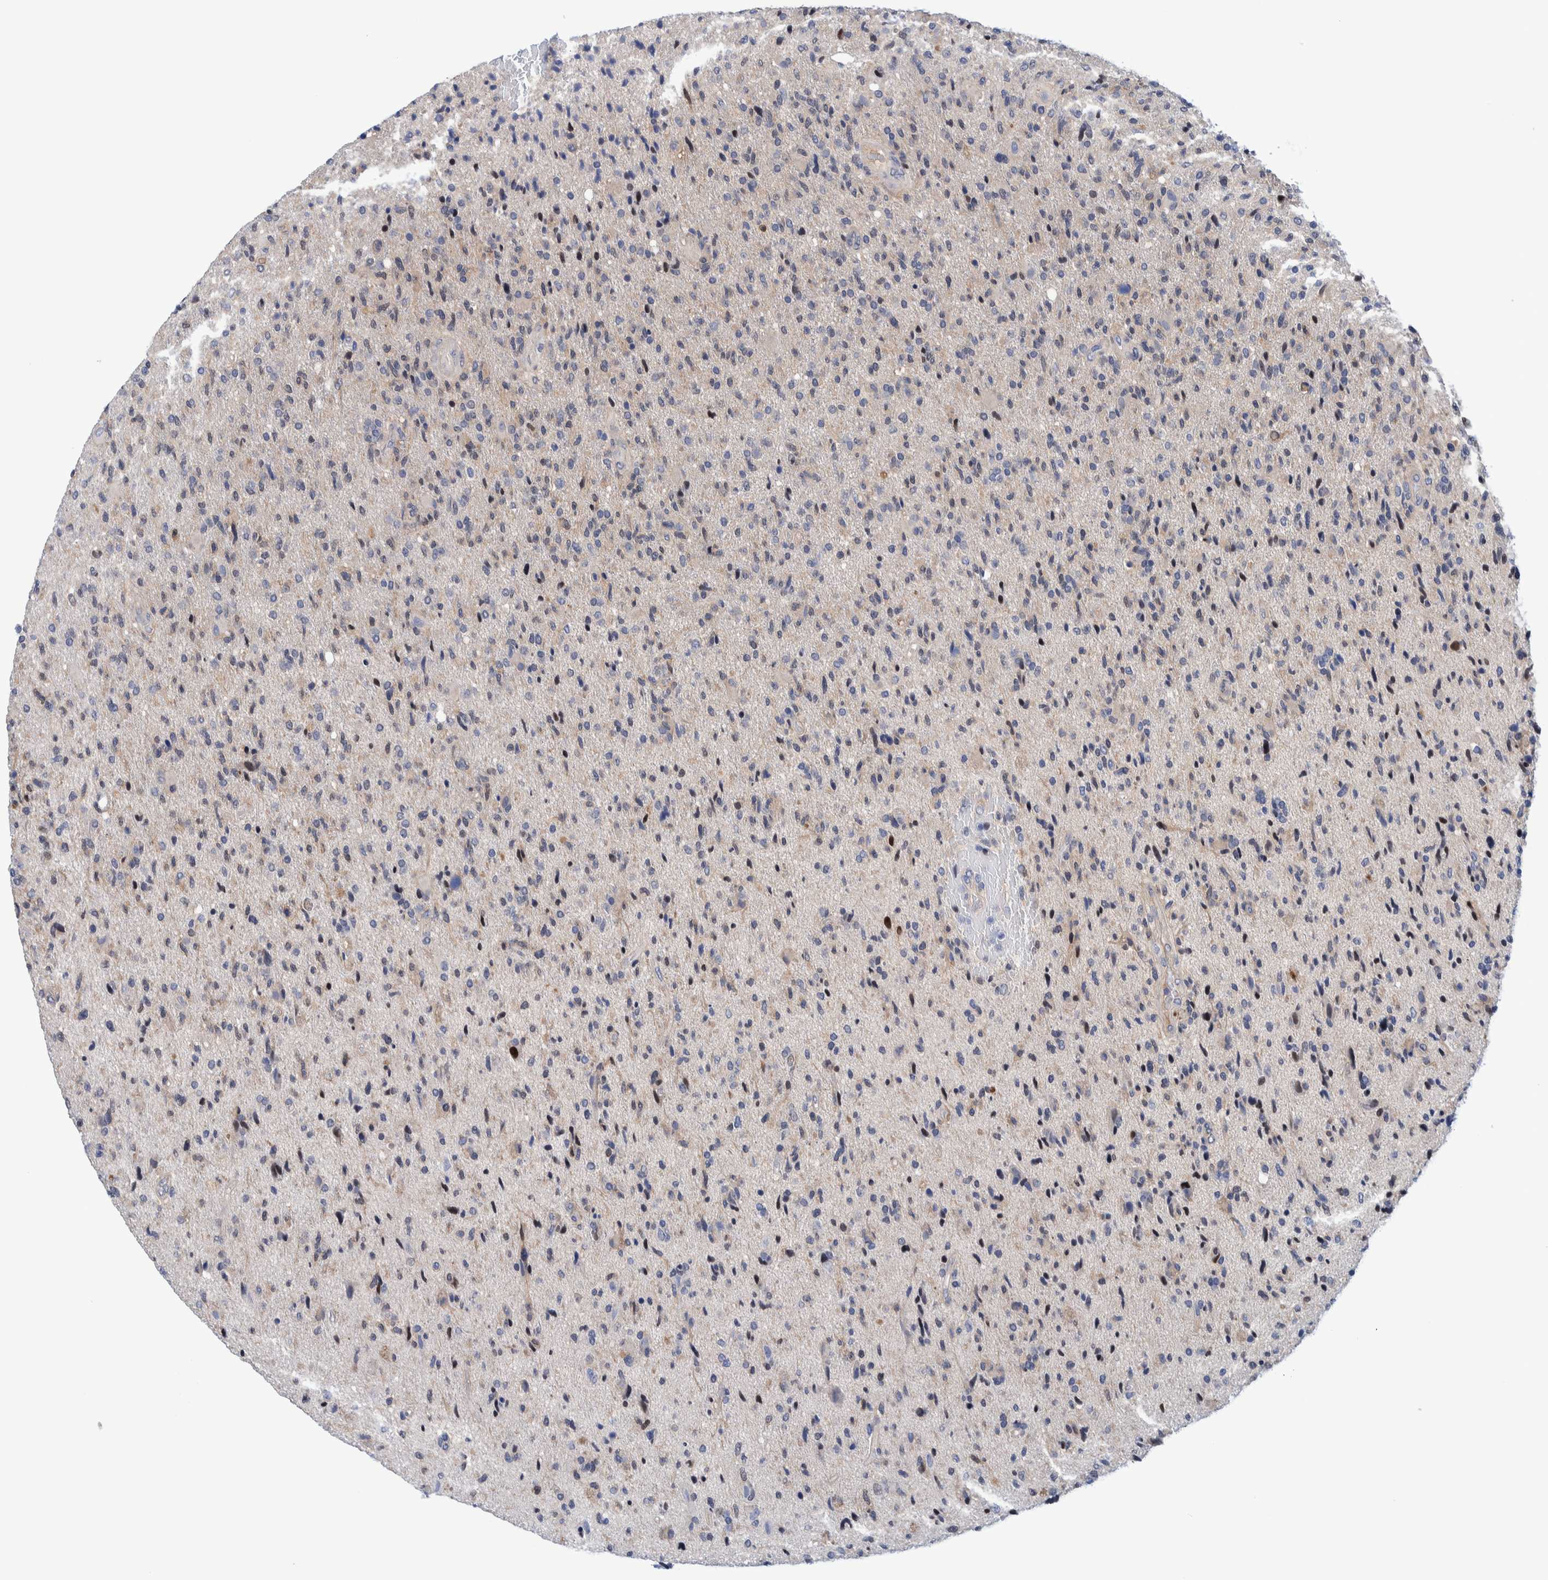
{"staining": {"intensity": "weak", "quantity": "<25%", "location": "nuclear"}, "tissue": "glioma", "cell_type": "Tumor cells", "image_type": "cancer", "snomed": [{"axis": "morphology", "description": "Glioma, malignant, High grade"}, {"axis": "topography", "description": "Brain"}], "caption": "High magnification brightfield microscopy of high-grade glioma (malignant) stained with DAB (3,3'-diaminobenzidine) (brown) and counterstained with hematoxylin (blue): tumor cells show no significant staining.", "gene": "PFAS", "patient": {"sex": "male", "age": 72}}